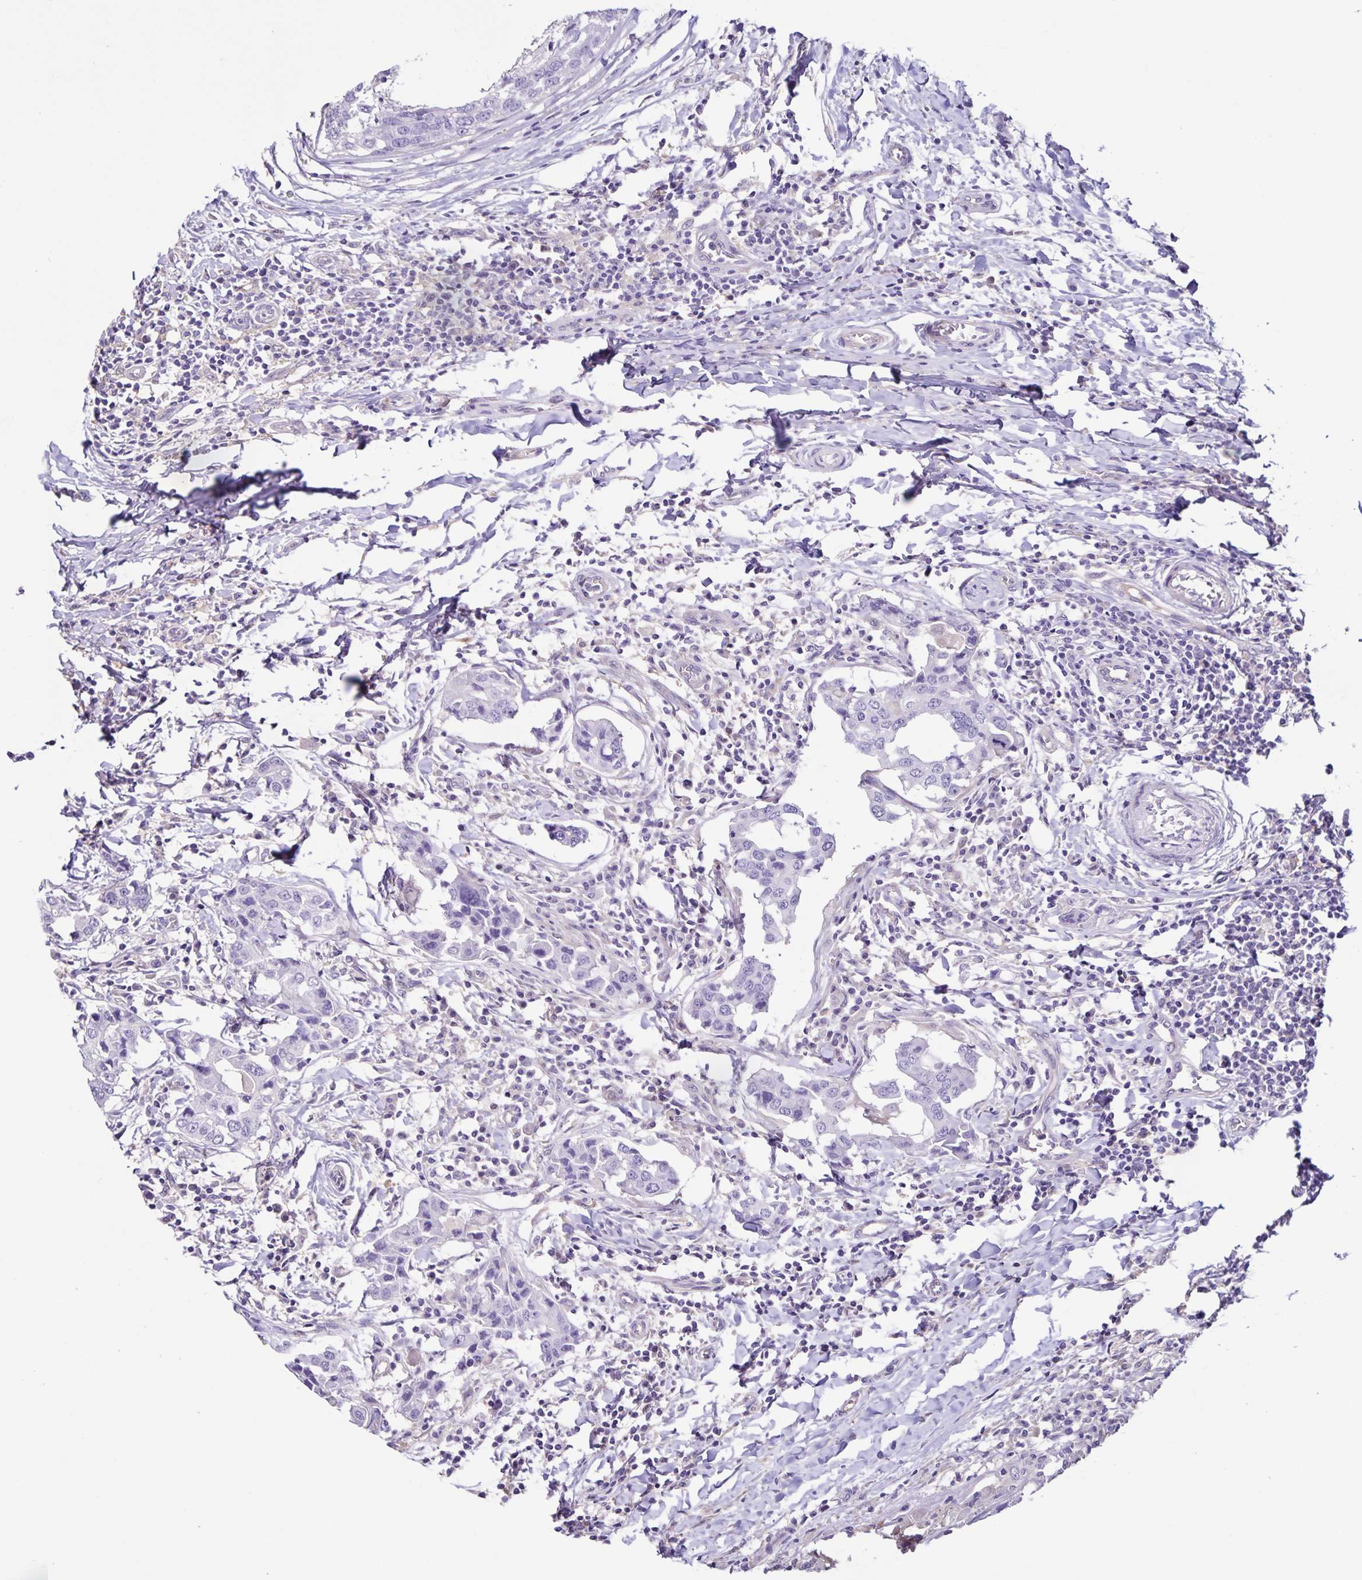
{"staining": {"intensity": "negative", "quantity": "none", "location": "none"}, "tissue": "breast cancer", "cell_type": "Tumor cells", "image_type": "cancer", "snomed": [{"axis": "morphology", "description": "Duct carcinoma"}, {"axis": "topography", "description": "Breast"}], "caption": "High power microscopy histopathology image of an IHC photomicrograph of breast cancer (invasive ductal carcinoma), revealing no significant positivity in tumor cells.", "gene": "BOLL", "patient": {"sex": "female", "age": 27}}